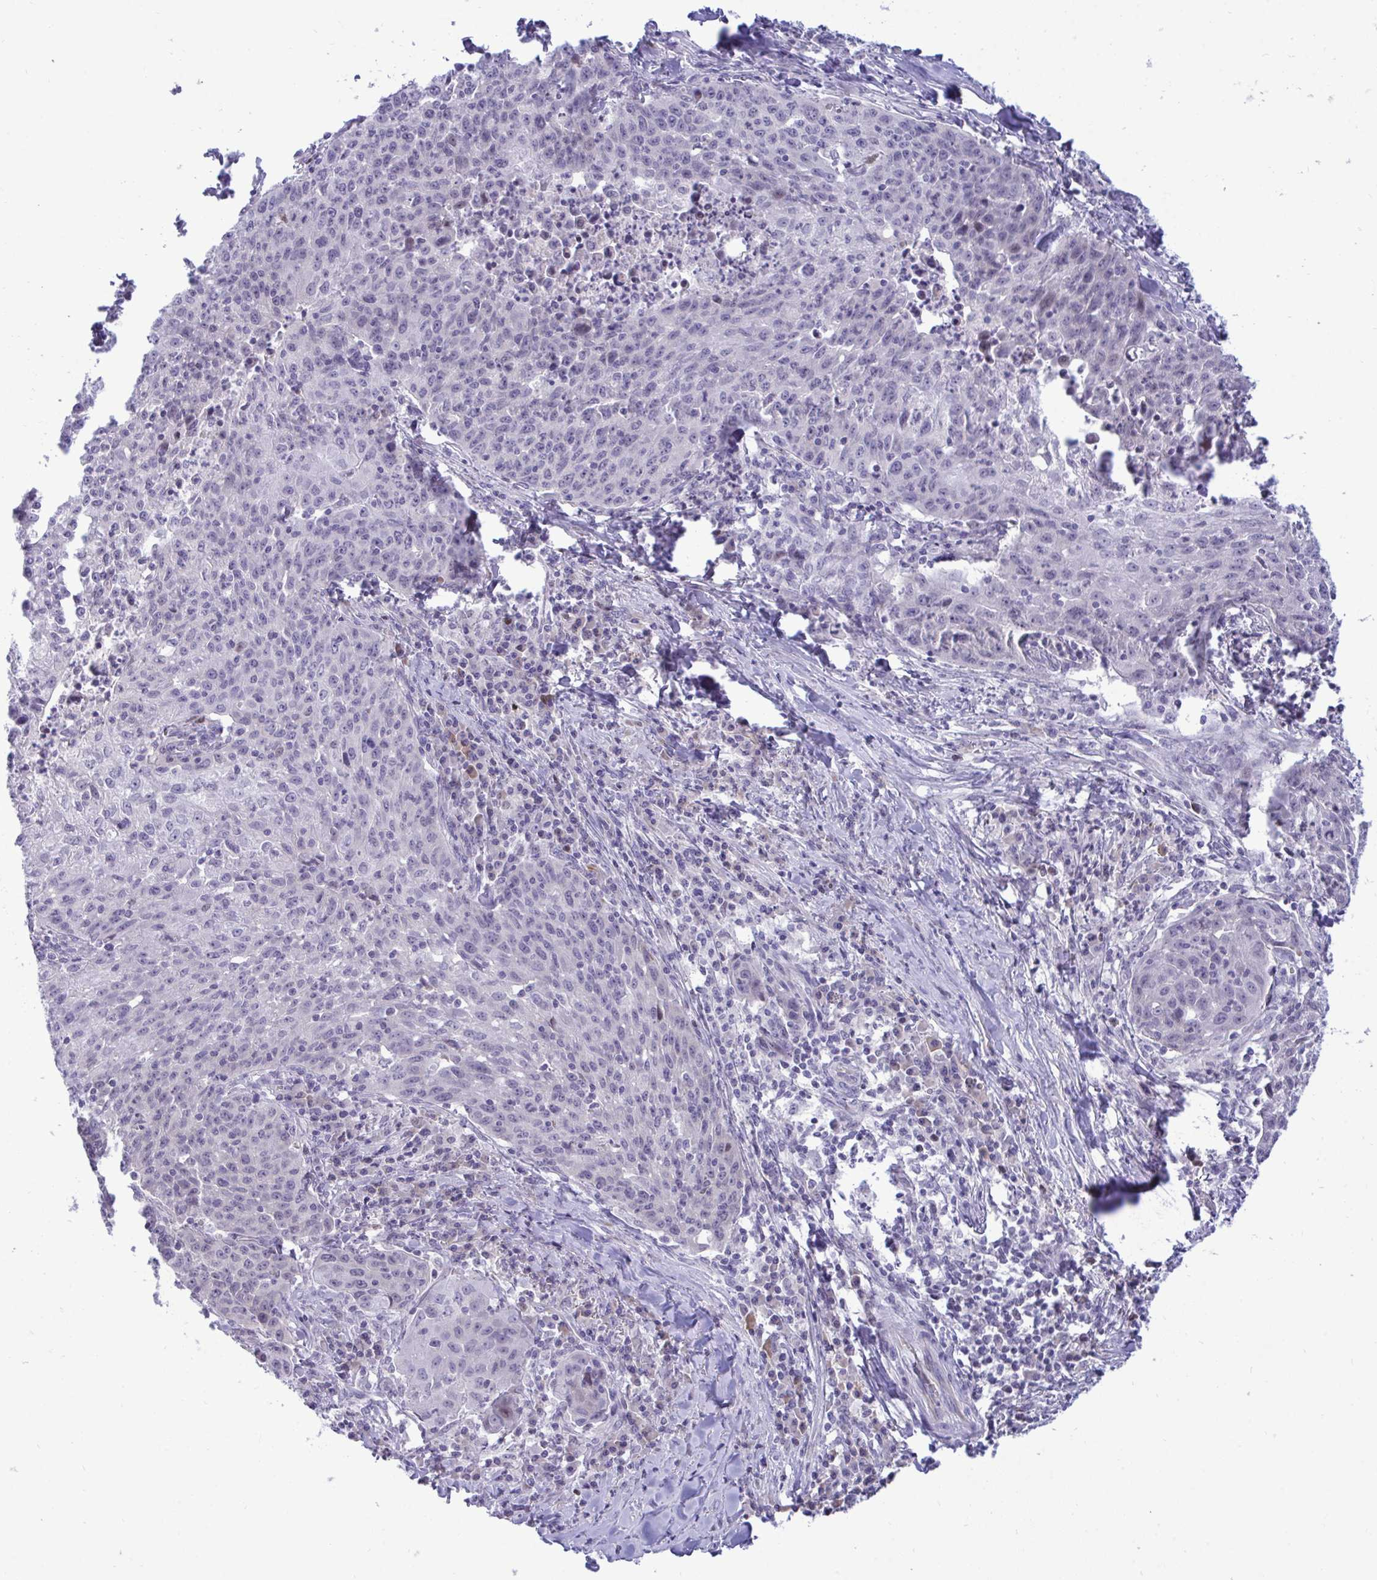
{"staining": {"intensity": "negative", "quantity": "none", "location": "none"}, "tissue": "lung cancer", "cell_type": "Tumor cells", "image_type": "cancer", "snomed": [{"axis": "morphology", "description": "Squamous cell carcinoma, NOS"}, {"axis": "morphology", "description": "Squamous cell carcinoma, metastatic, NOS"}, {"axis": "topography", "description": "Bronchus"}, {"axis": "topography", "description": "Lung"}], "caption": "Tumor cells show no significant protein expression in lung cancer (squamous cell carcinoma).", "gene": "EPOP", "patient": {"sex": "male", "age": 62}}